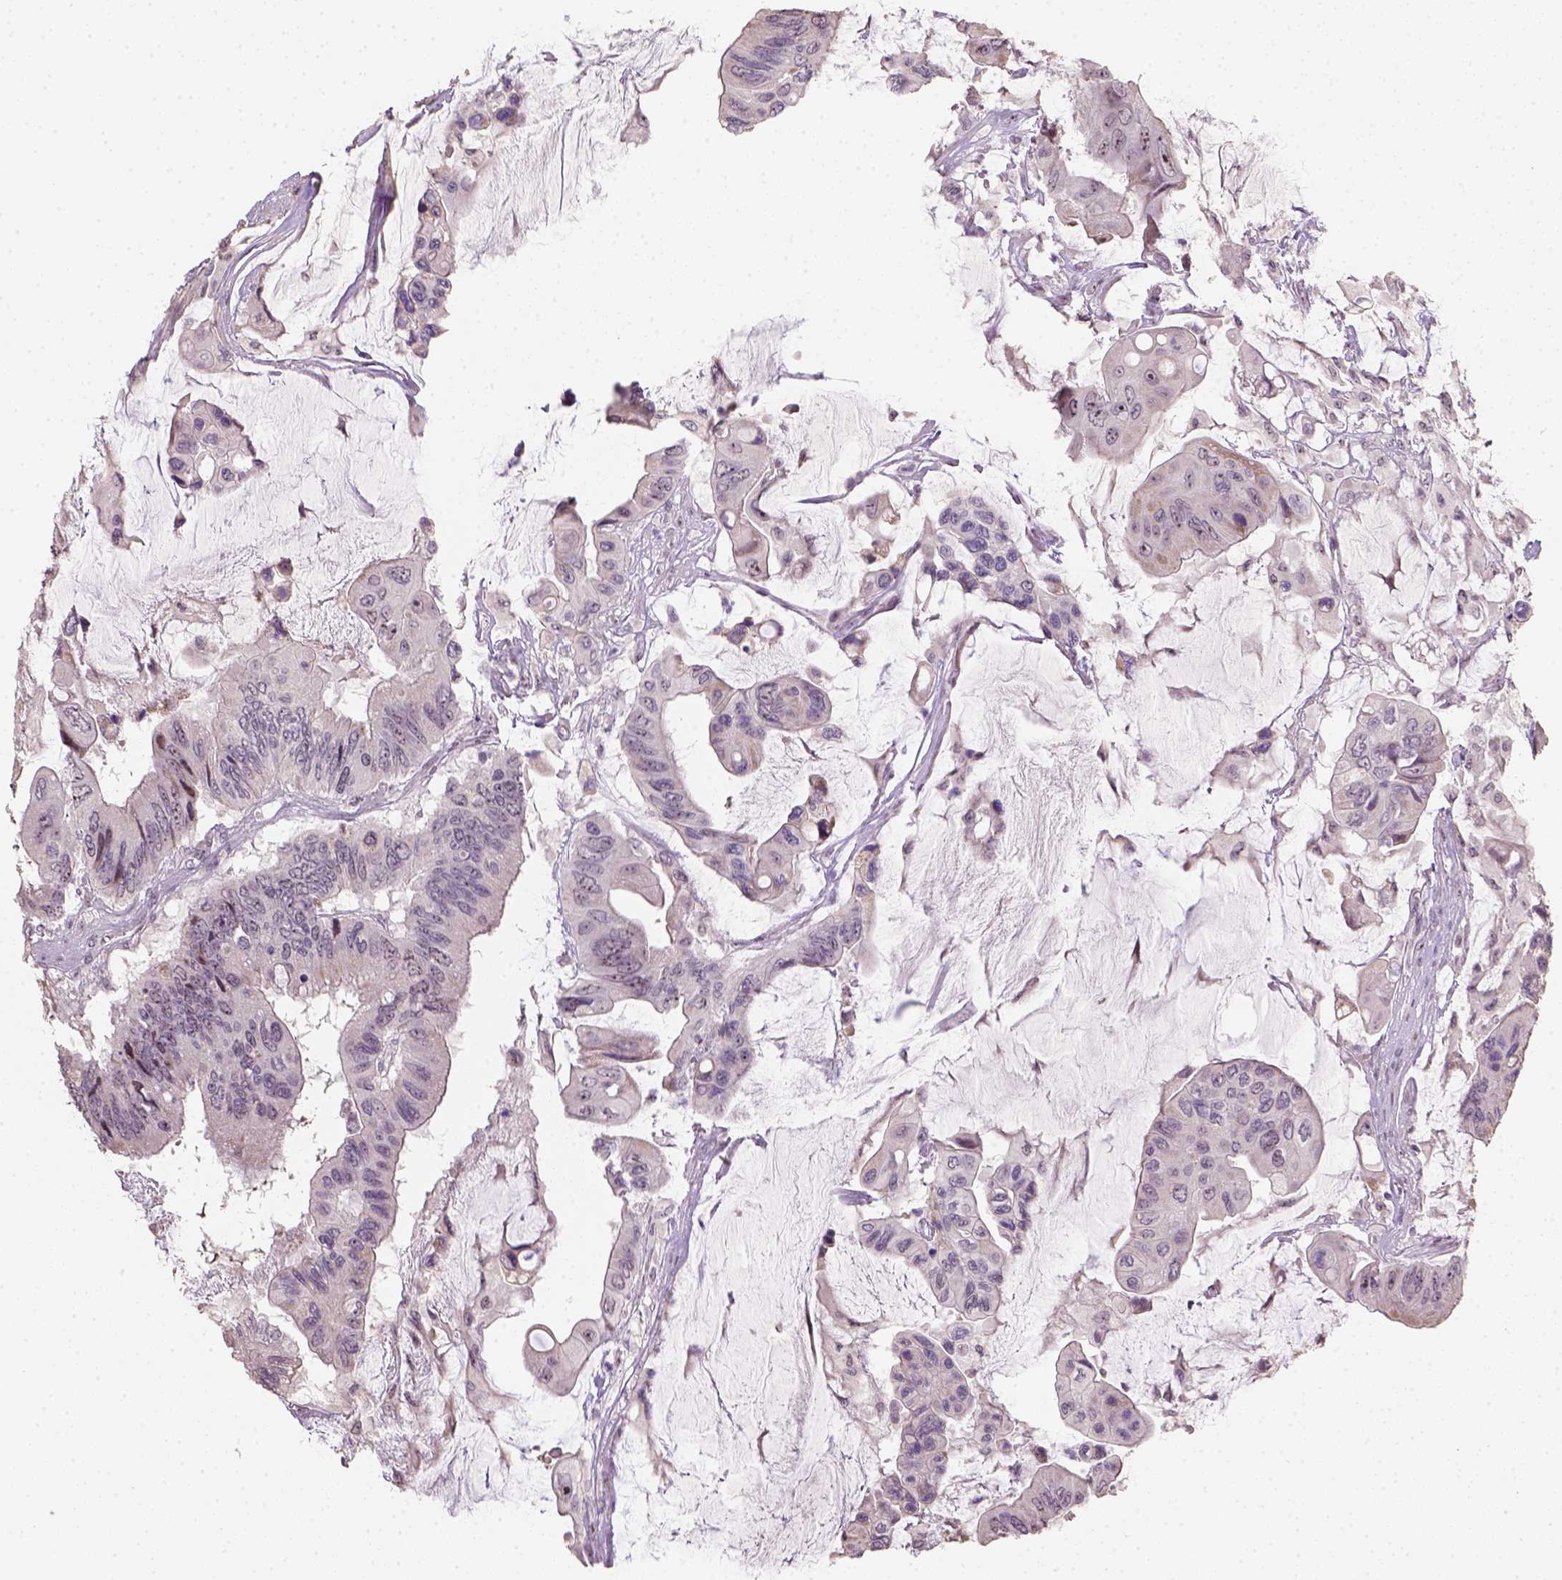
{"staining": {"intensity": "negative", "quantity": "none", "location": "none"}, "tissue": "colorectal cancer", "cell_type": "Tumor cells", "image_type": "cancer", "snomed": [{"axis": "morphology", "description": "Adenocarcinoma, NOS"}, {"axis": "topography", "description": "Rectum"}], "caption": "Immunohistochemistry (IHC) histopathology image of human colorectal adenocarcinoma stained for a protein (brown), which displays no positivity in tumor cells. Nuclei are stained in blue.", "gene": "DDX50", "patient": {"sex": "male", "age": 63}}